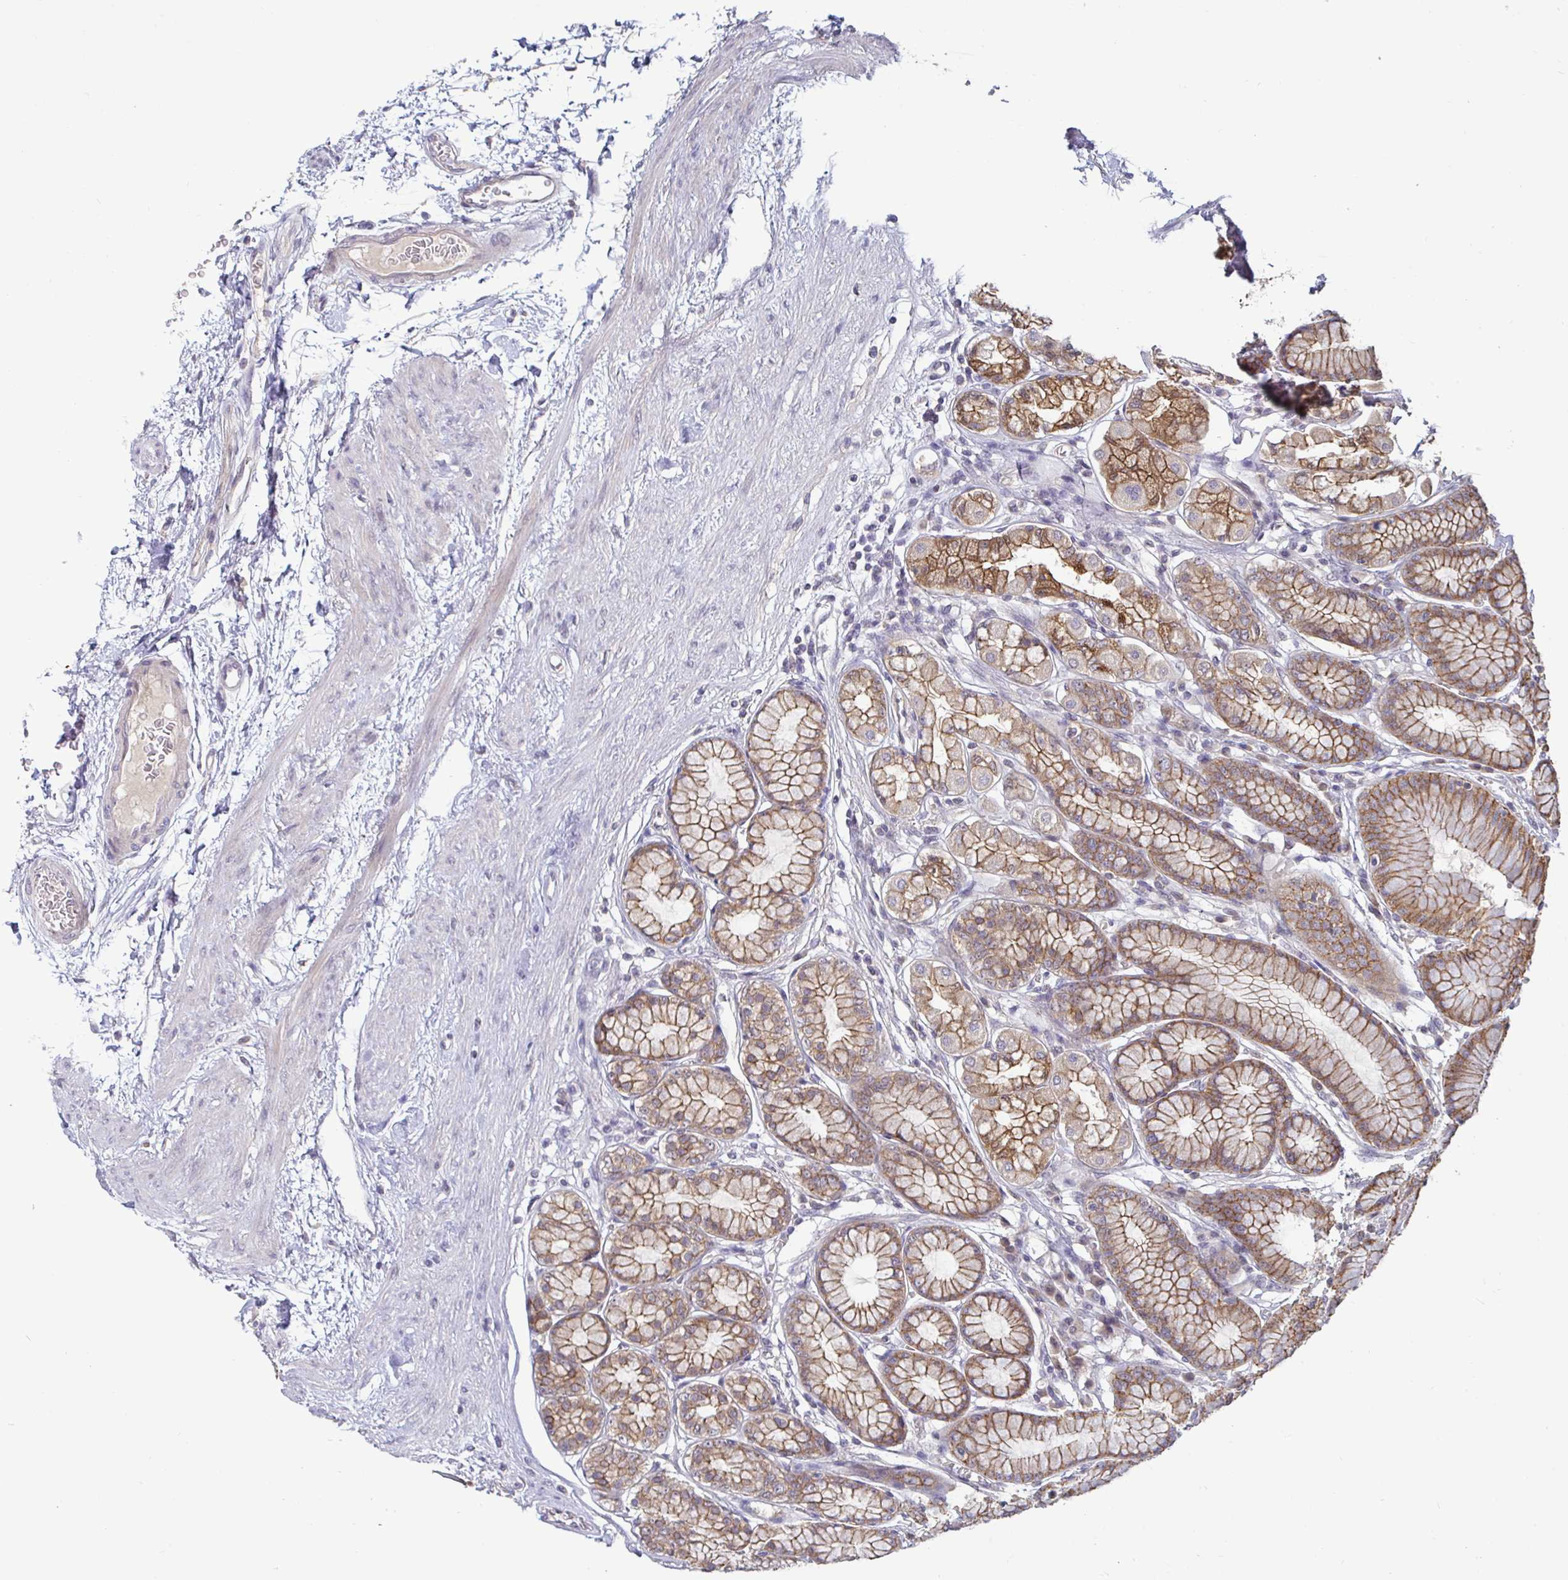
{"staining": {"intensity": "strong", "quantity": ">75%", "location": "cytoplasmic/membranous"}, "tissue": "stomach", "cell_type": "Glandular cells", "image_type": "normal", "snomed": [{"axis": "morphology", "description": "Normal tissue, NOS"}, {"axis": "topography", "description": "Stomach"}, {"axis": "topography", "description": "Stomach, lower"}], "caption": "DAB (3,3'-diaminobenzidine) immunohistochemical staining of unremarkable stomach exhibits strong cytoplasmic/membranous protein expression in approximately >75% of glandular cells.", "gene": "GSTM1", "patient": {"sex": "male", "age": 76}}